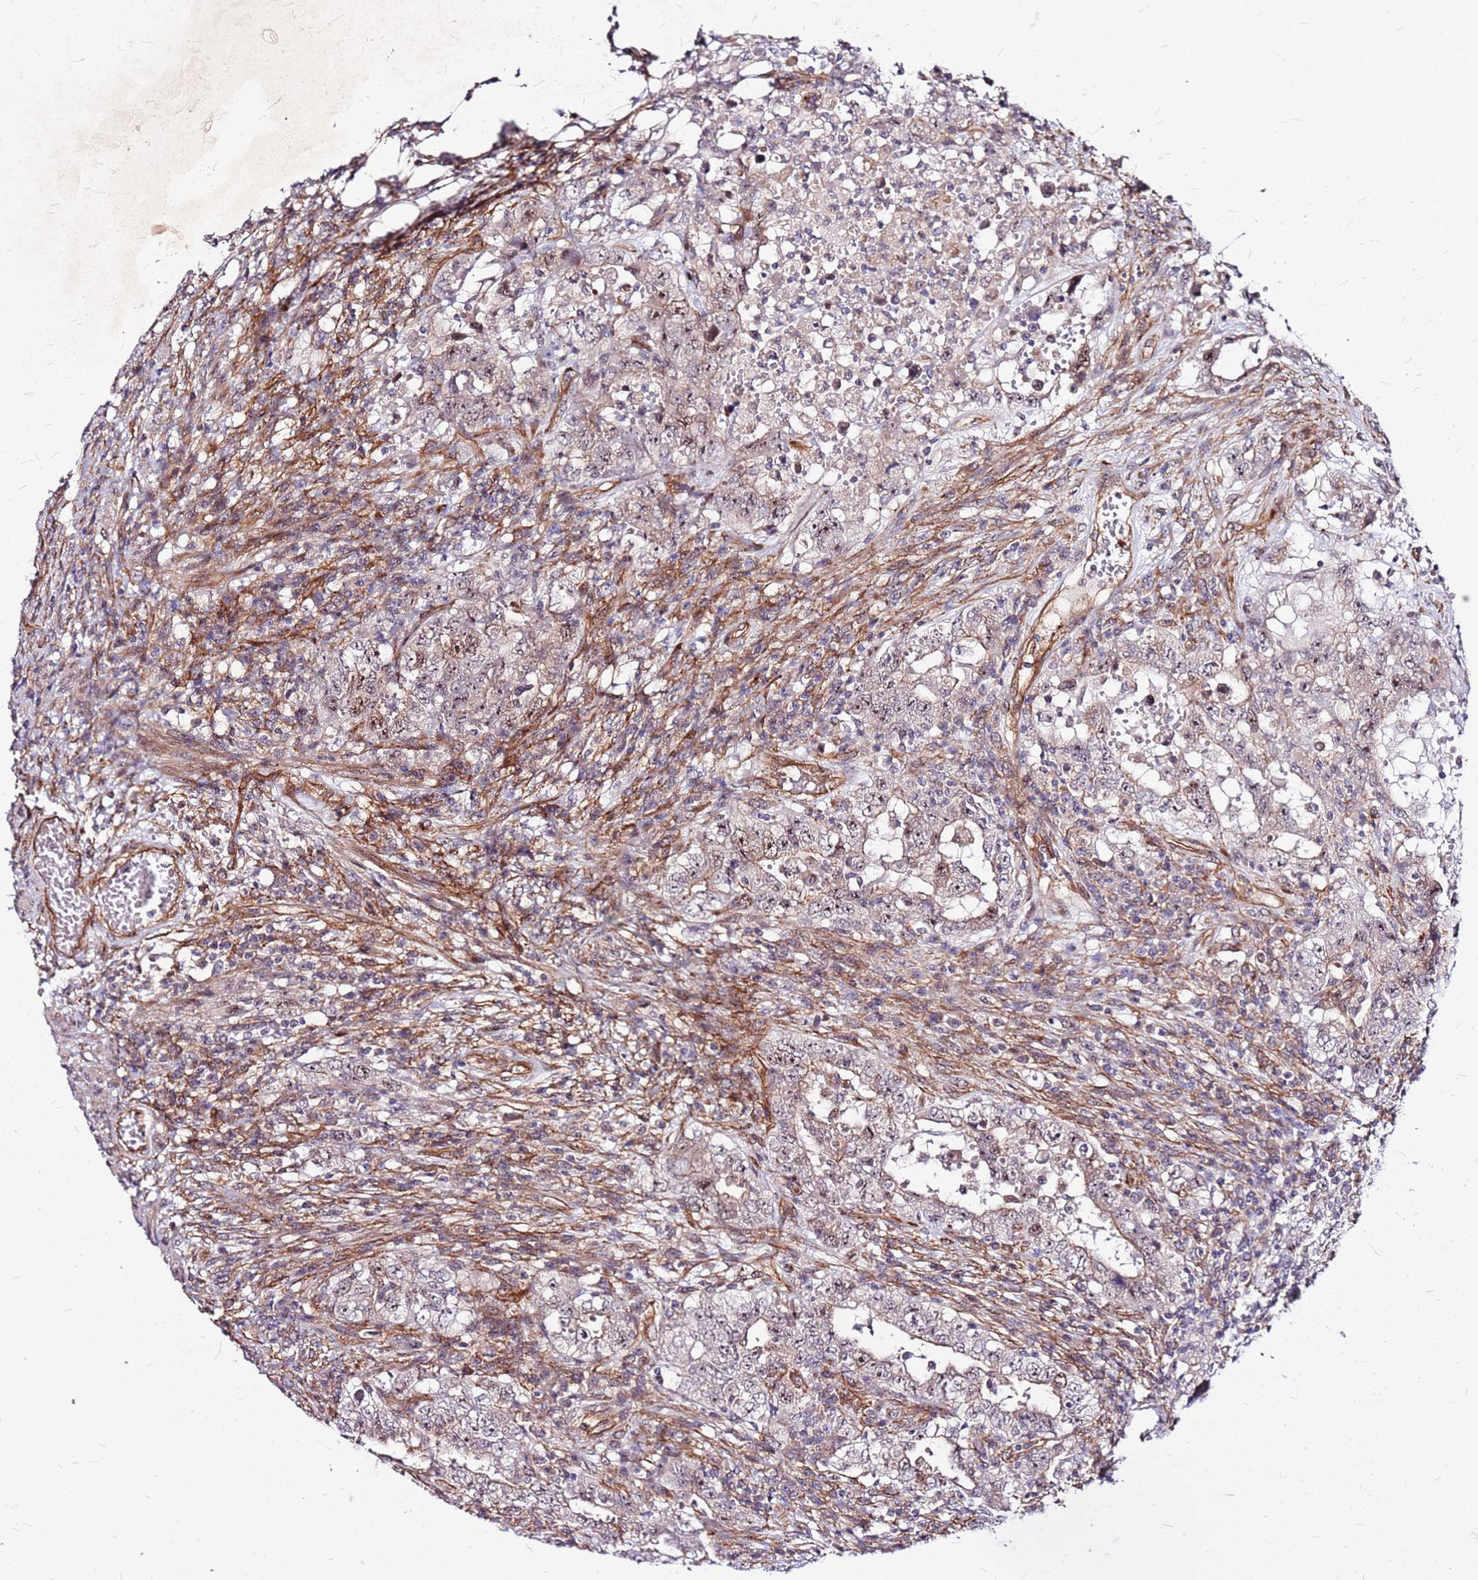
{"staining": {"intensity": "weak", "quantity": "25%-75%", "location": "cytoplasmic/membranous,nuclear"}, "tissue": "testis cancer", "cell_type": "Tumor cells", "image_type": "cancer", "snomed": [{"axis": "morphology", "description": "Carcinoma, Embryonal, NOS"}, {"axis": "topography", "description": "Testis"}], "caption": "Testis embryonal carcinoma stained with immunohistochemistry demonstrates weak cytoplasmic/membranous and nuclear positivity in approximately 25%-75% of tumor cells.", "gene": "TOPAZ1", "patient": {"sex": "male", "age": 26}}